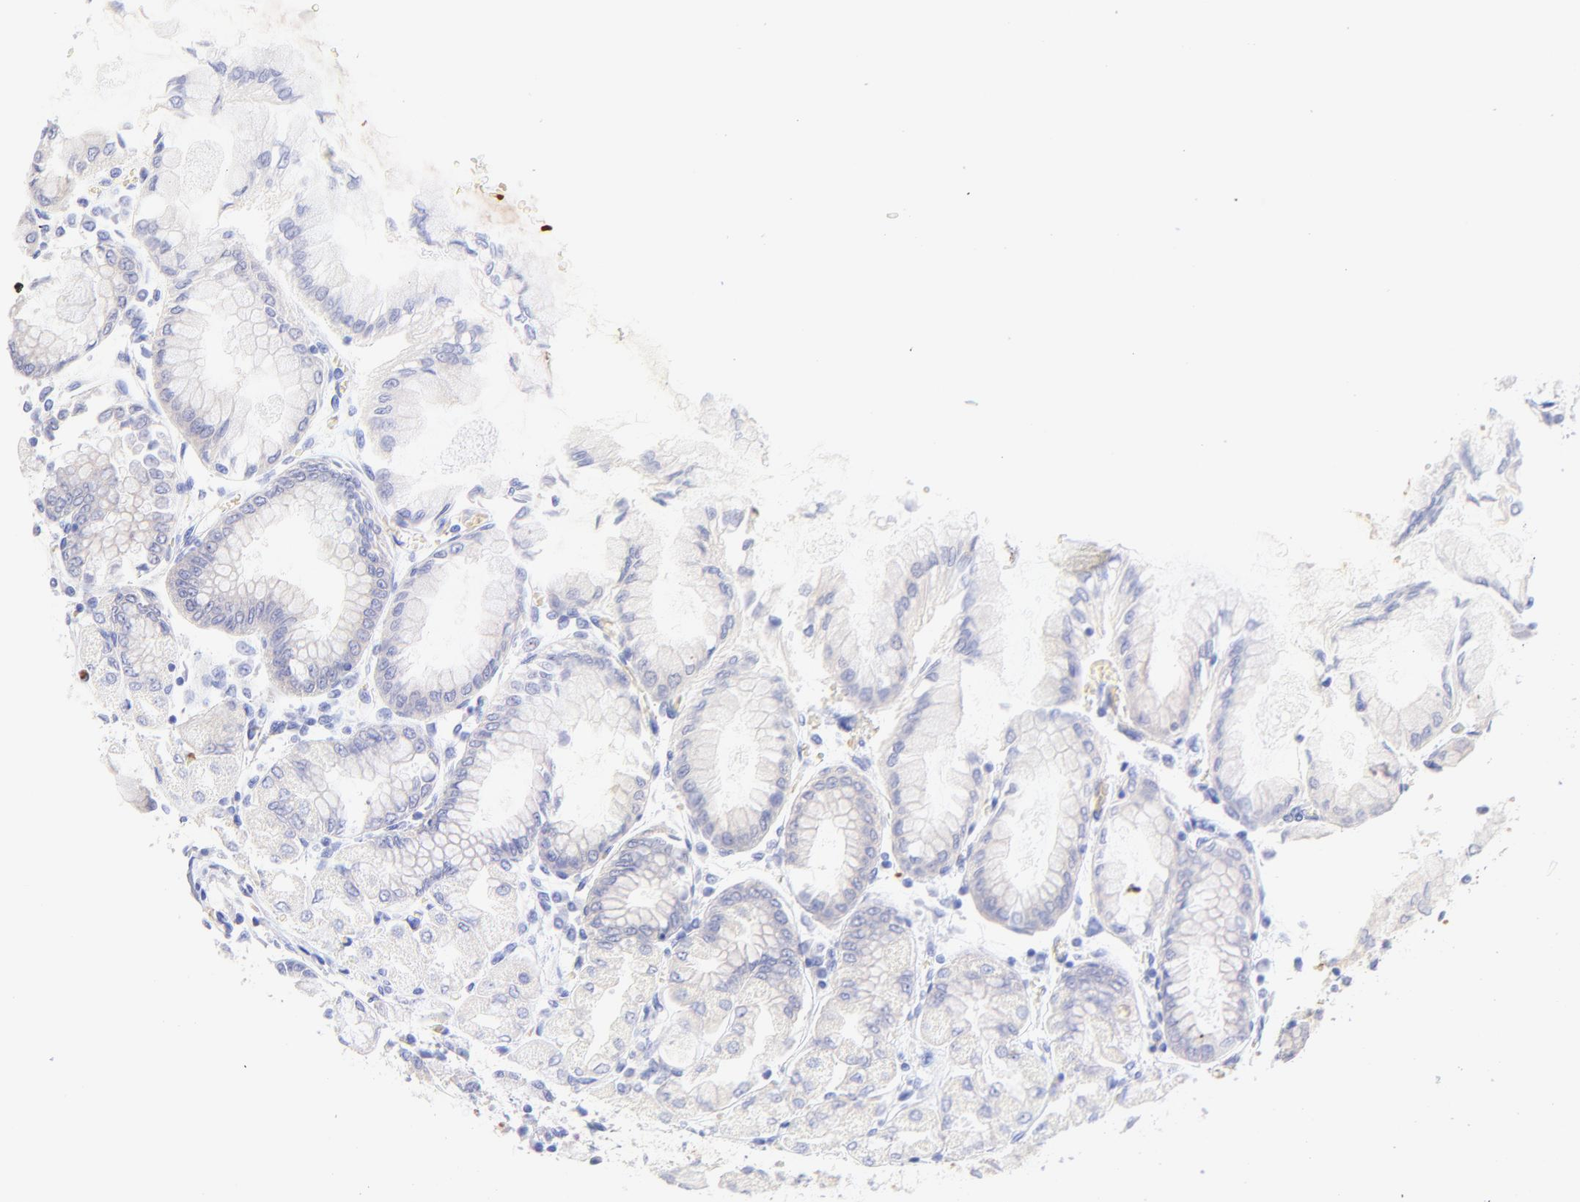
{"staining": {"intensity": "weak", "quantity": "<25%", "location": "cytoplasmic/membranous"}, "tissue": "stomach", "cell_type": "Glandular cells", "image_type": "normal", "snomed": [{"axis": "morphology", "description": "Normal tissue, NOS"}, {"axis": "topography", "description": "Stomach, upper"}], "caption": "Protein analysis of unremarkable stomach demonstrates no significant positivity in glandular cells. (Immunohistochemistry, brightfield microscopy, high magnification).", "gene": "FRMPD3", "patient": {"sex": "female", "age": 56}}